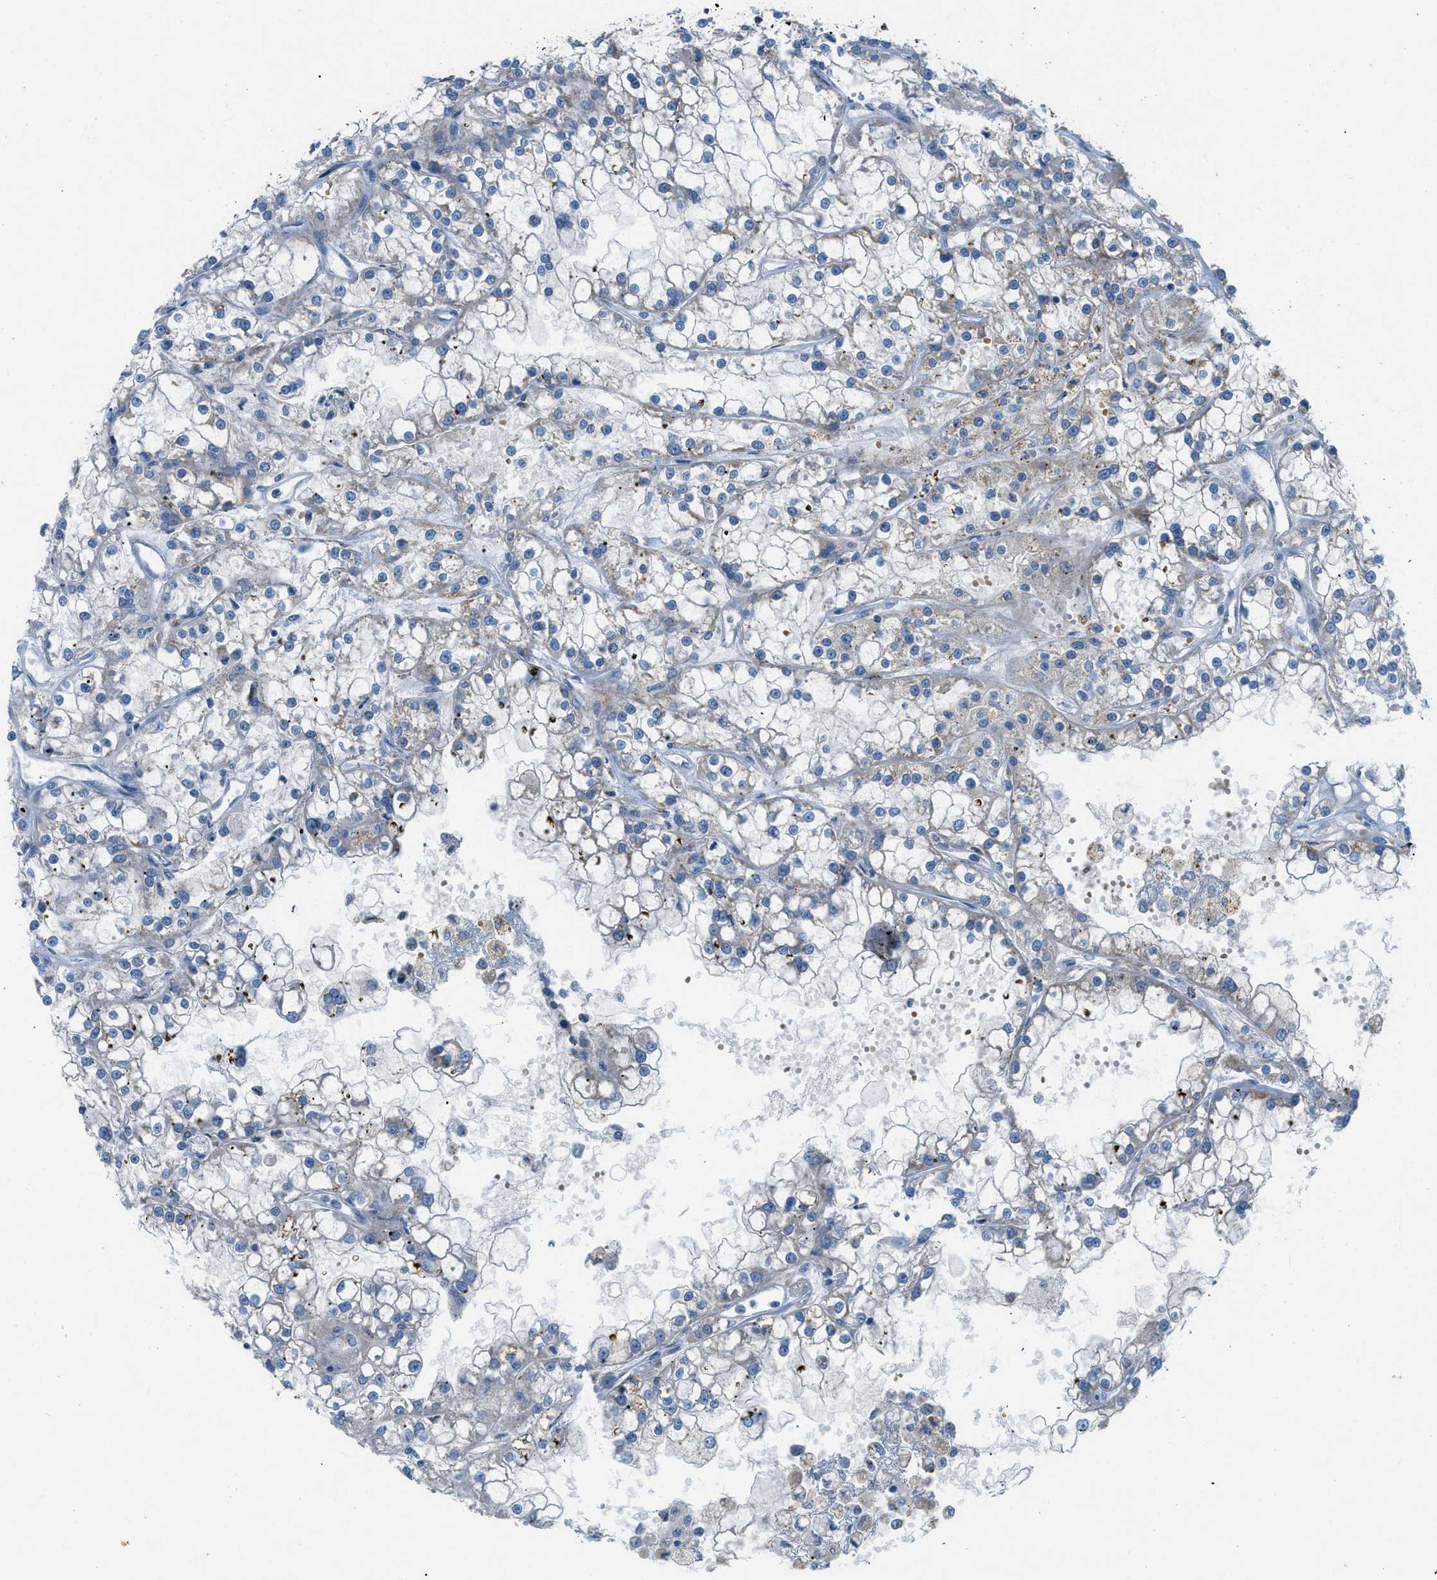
{"staining": {"intensity": "negative", "quantity": "none", "location": "none"}, "tissue": "renal cancer", "cell_type": "Tumor cells", "image_type": "cancer", "snomed": [{"axis": "morphology", "description": "Adenocarcinoma, NOS"}, {"axis": "topography", "description": "Kidney"}], "caption": "Tumor cells are negative for protein expression in human renal adenocarcinoma.", "gene": "TMEM248", "patient": {"sex": "female", "age": 52}}